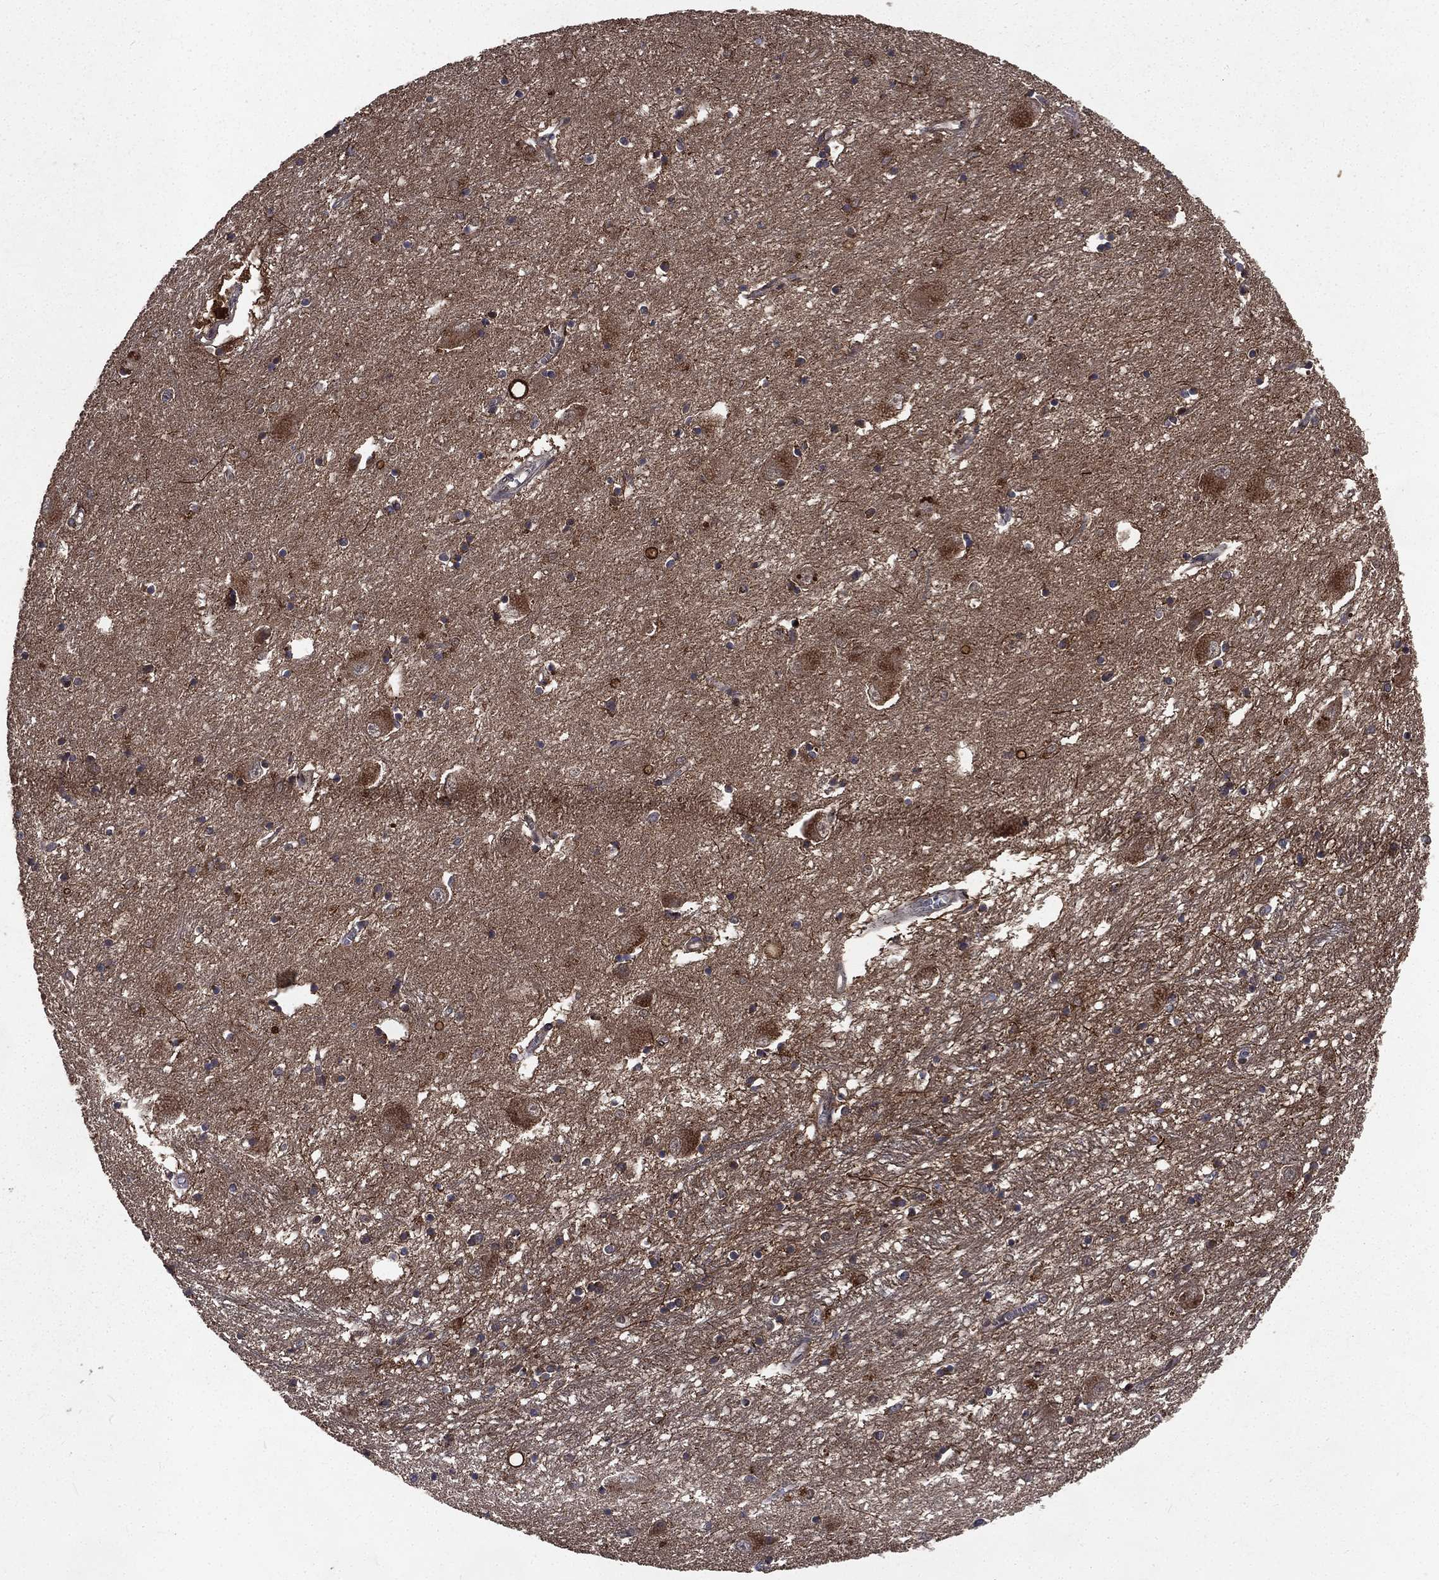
{"staining": {"intensity": "negative", "quantity": "none", "location": "none"}, "tissue": "caudate", "cell_type": "Glial cells", "image_type": "normal", "snomed": [{"axis": "morphology", "description": "Normal tissue, NOS"}, {"axis": "topography", "description": "Lateral ventricle wall"}], "caption": "DAB immunohistochemical staining of benign caudate shows no significant staining in glial cells. (Brightfield microscopy of DAB (3,3'-diaminobenzidine) IHC at high magnification).", "gene": "LENG8", "patient": {"sex": "male", "age": 54}}